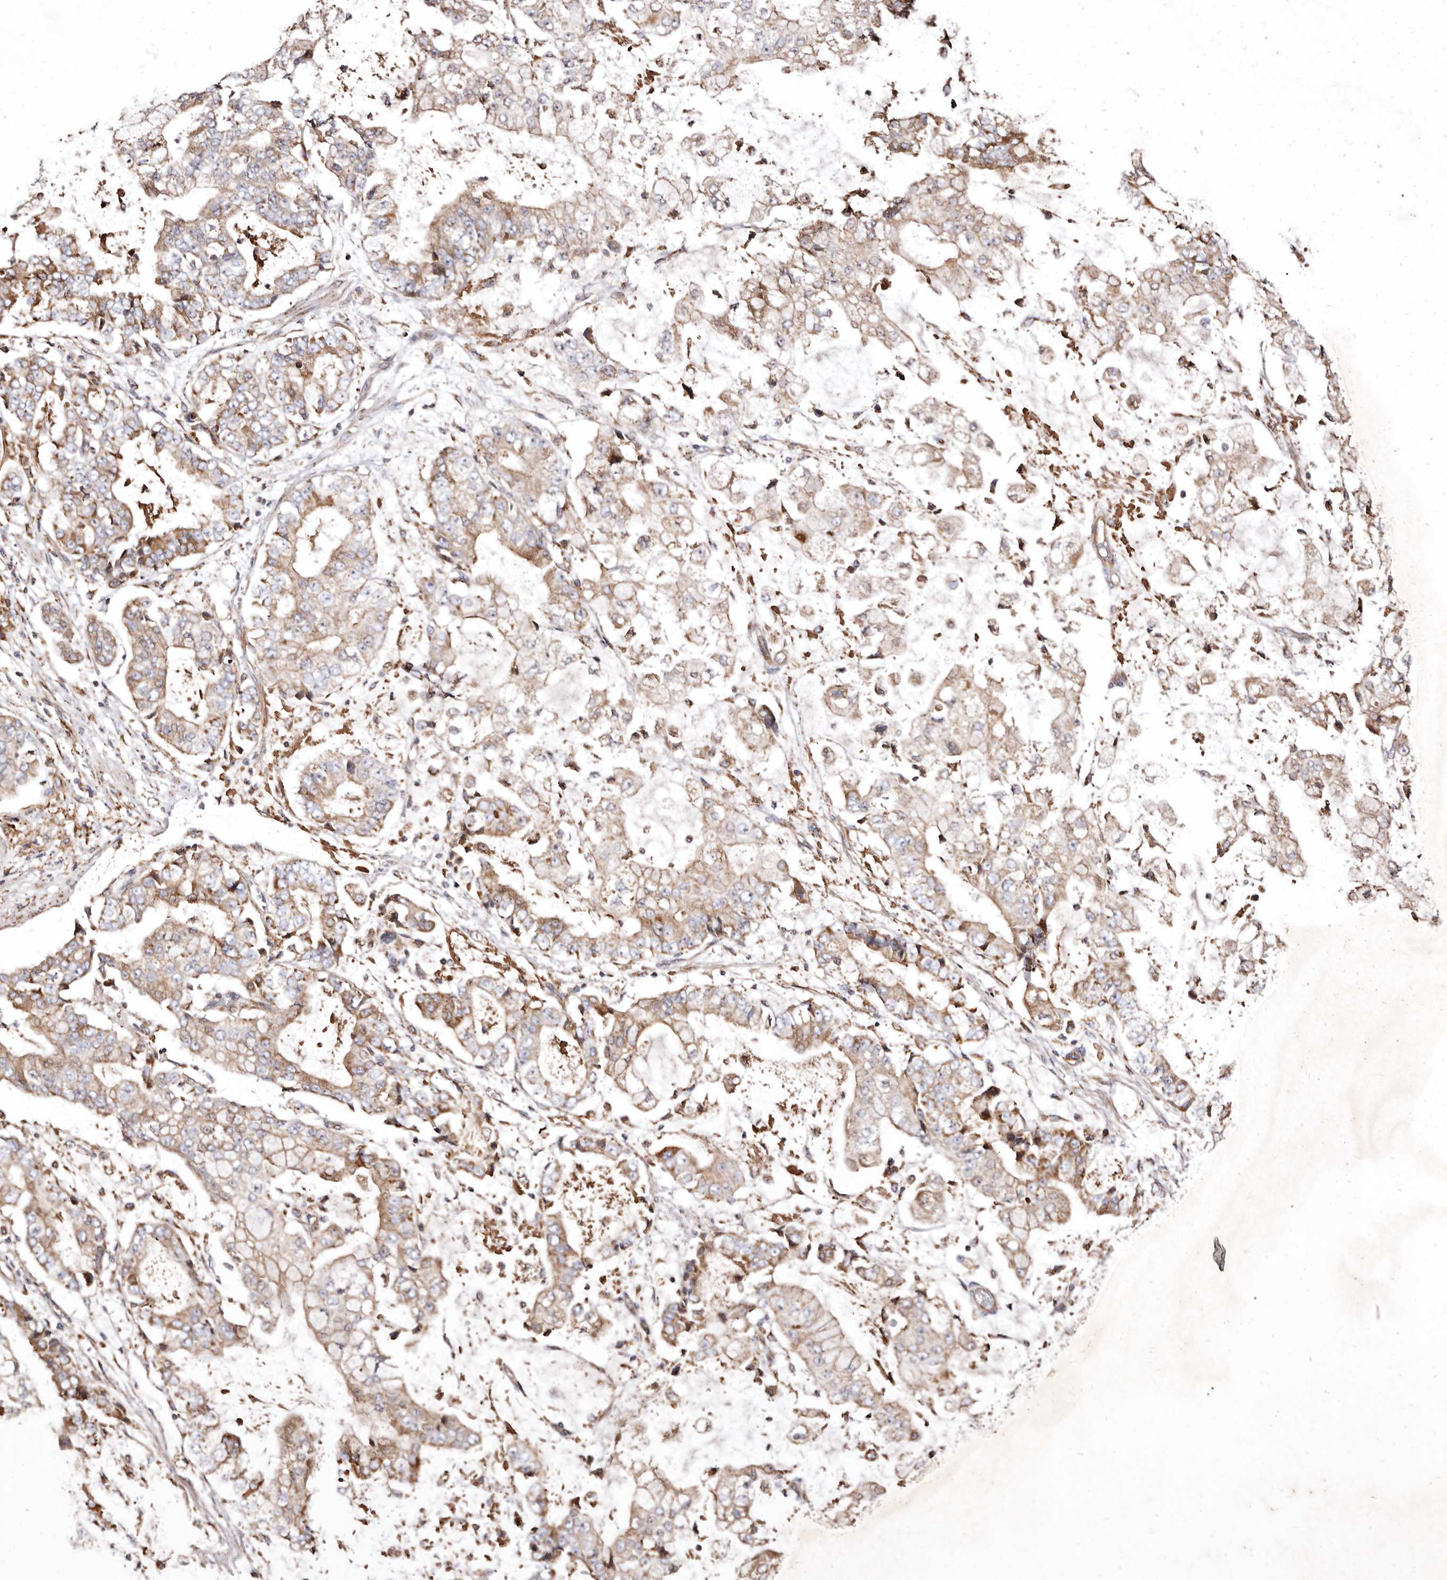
{"staining": {"intensity": "moderate", "quantity": "25%-75%", "location": "cytoplasmic/membranous"}, "tissue": "stomach cancer", "cell_type": "Tumor cells", "image_type": "cancer", "snomed": [{"axis": "morphology", "description": "Adenocarcinoma, NOS"}, {"axis": "topography", "description": "Stomach"}], "caption": "A high-resolution photomicrograph shows immunohistochemistry staining of adenocarcinoma (stomach), which displays moderate cytoplasmic/membranous expression in about 25%-75% of tumor cells.", "gene": "LUZP1", "patient": {"sex": "male", "age": 76}}